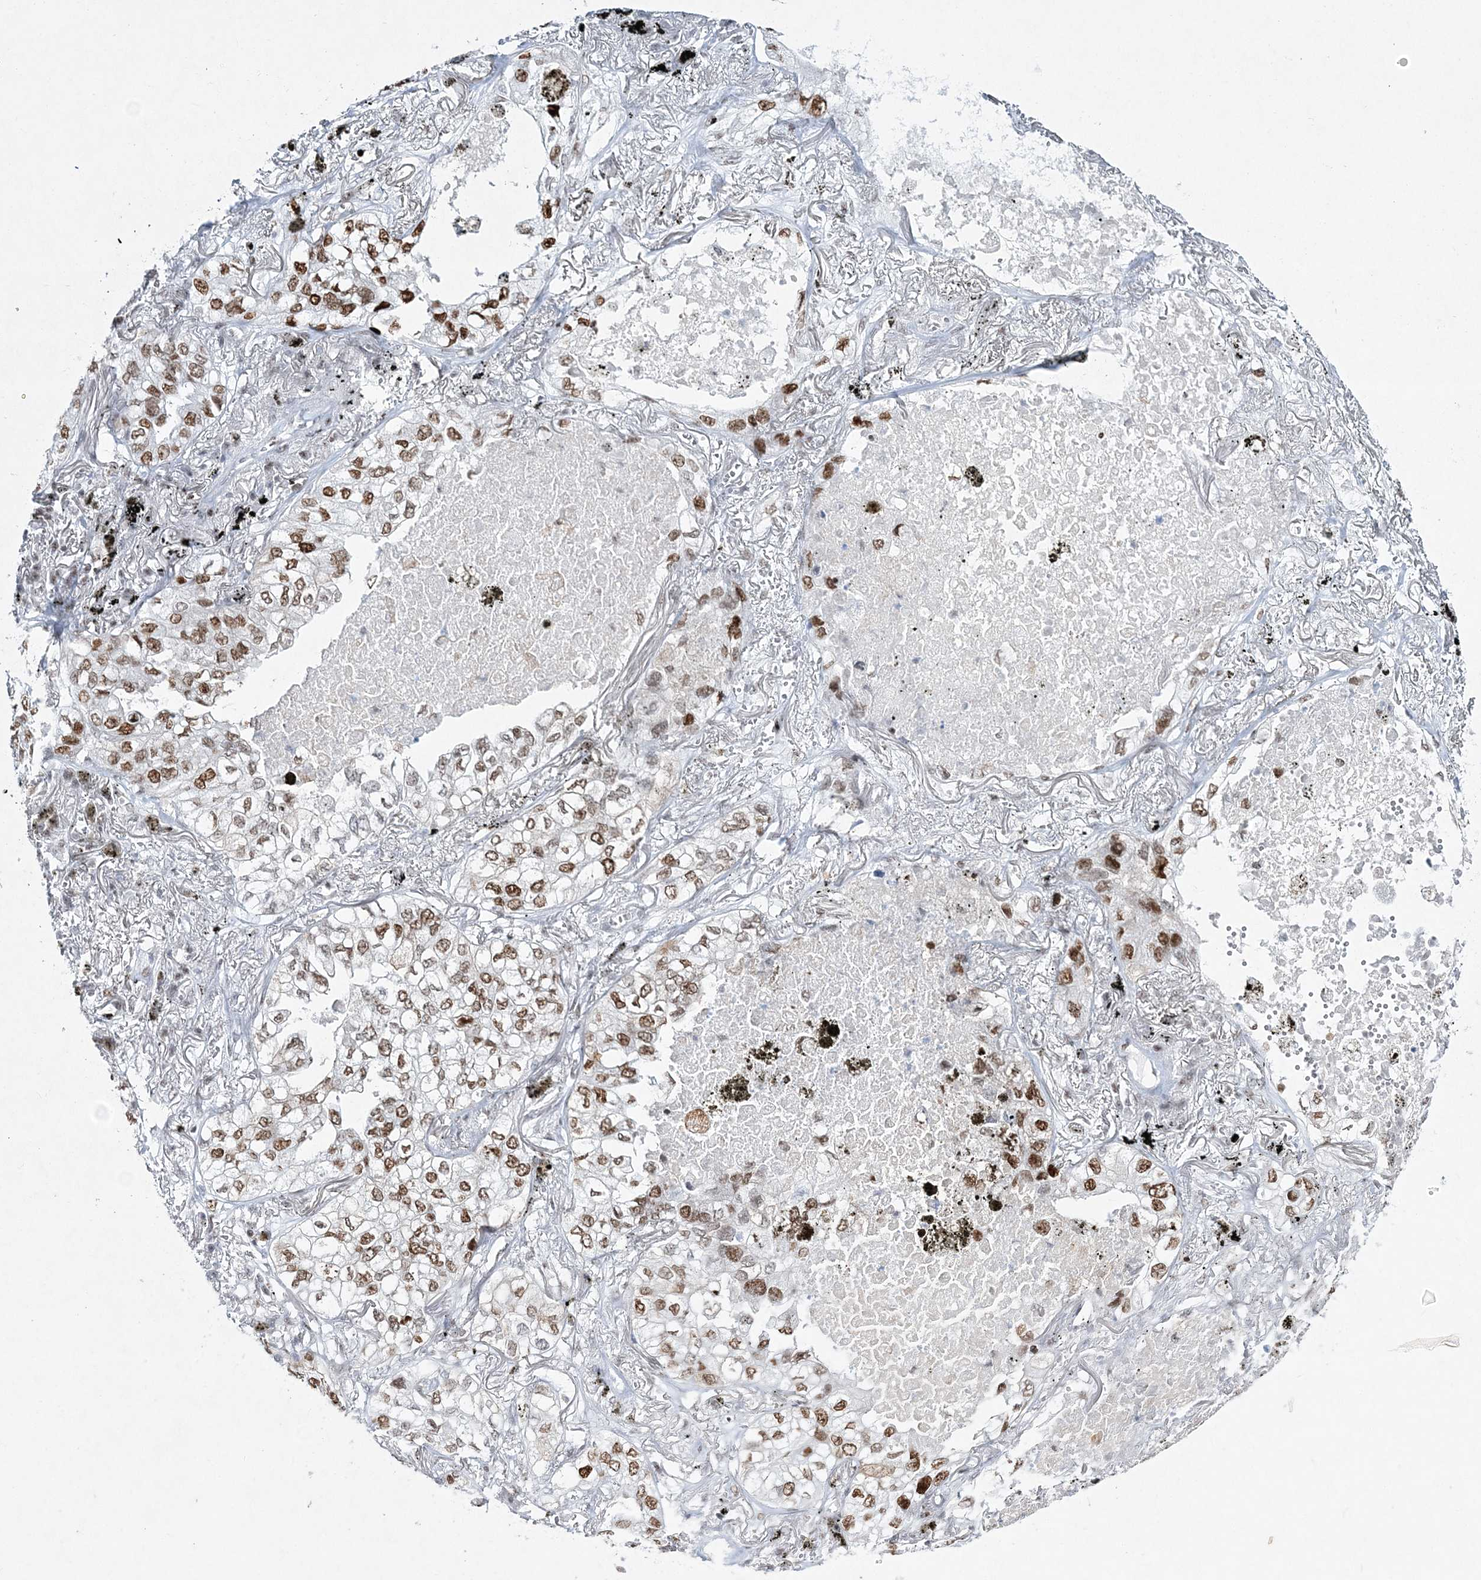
{"staining": {"intensity": "strong", "quantity": ">75%", "location": "nuclear"}, "tissue": "lung cancer", "cell_type": "Tumor cells", "image_type": "cancer", "snomed": [{"axis": "morphology", "description": "Adenocarcinoma, NOS"}, {"axis": "topography", "description": "Lung"}], "caption": "Lung cancer tissue demonstrates strong nuclear staining in approximately >75% of tumor cells The staining was performed using DAB (3,3'-diaminobenzidine) to visualize the protein expression in brown, while the nuclei were stained in blue with hematoxylin (Magnification: 20x).", "gene": "LRRFIP2", "patient": {"sex": "male", "age": 65}}